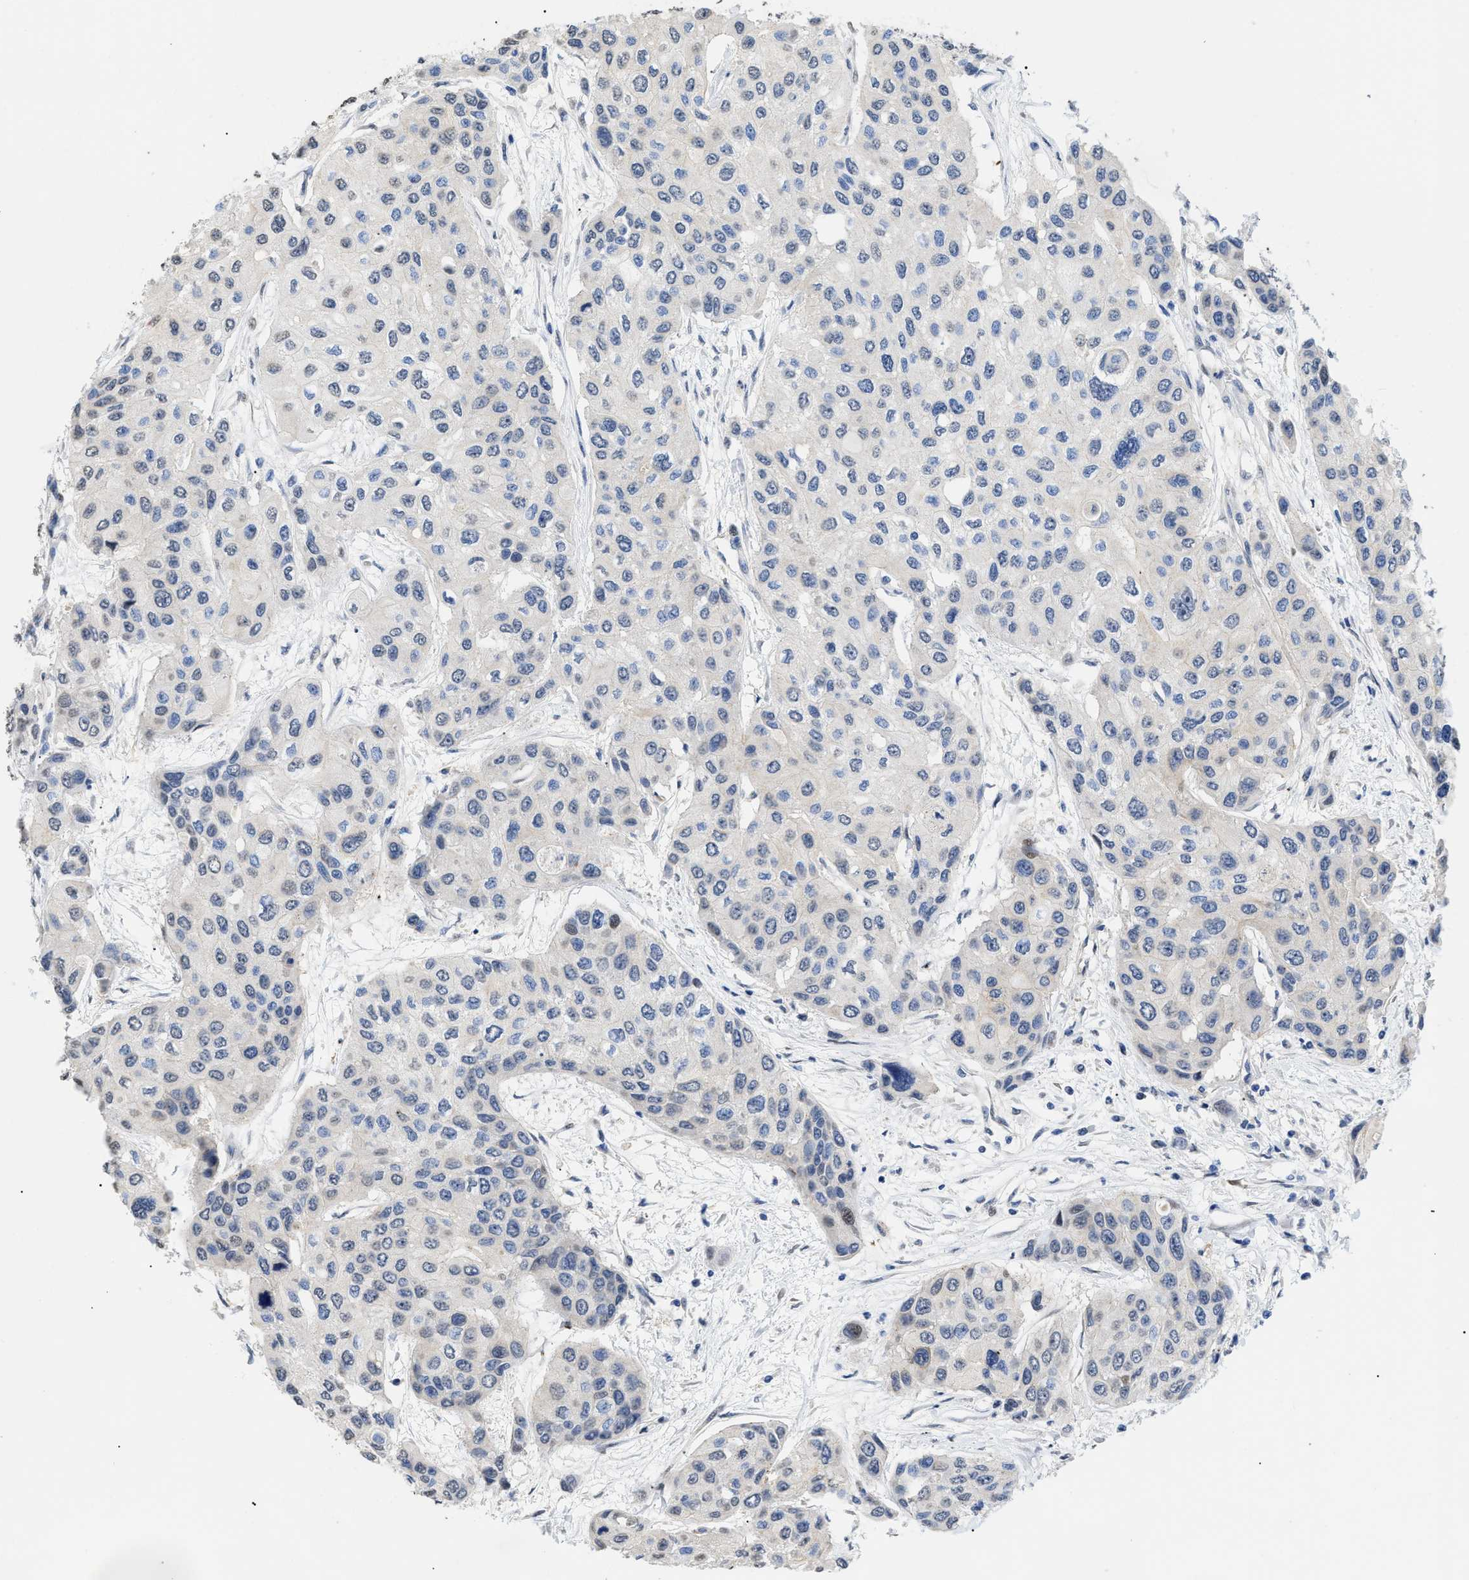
{"staining": {"intensity": "negative", "quantity": "none", "location": "none"}, "tissue": "urothelial cancer", "cell_type": "Tumor cells", "image_type": "cancer", "snomed": [{"axis": "morphology", "description": "Urothelial carcinoma, High grade"}, {"axis": "topography", "description": "Urinary bladder"}], "caption": "IHC photomicrograph of human urothelial cancer stained for a protein (brown), which displays no expression in tumor cells.", "gene": "SFXN5", "patient": {"sex": "female", "age": 56}}